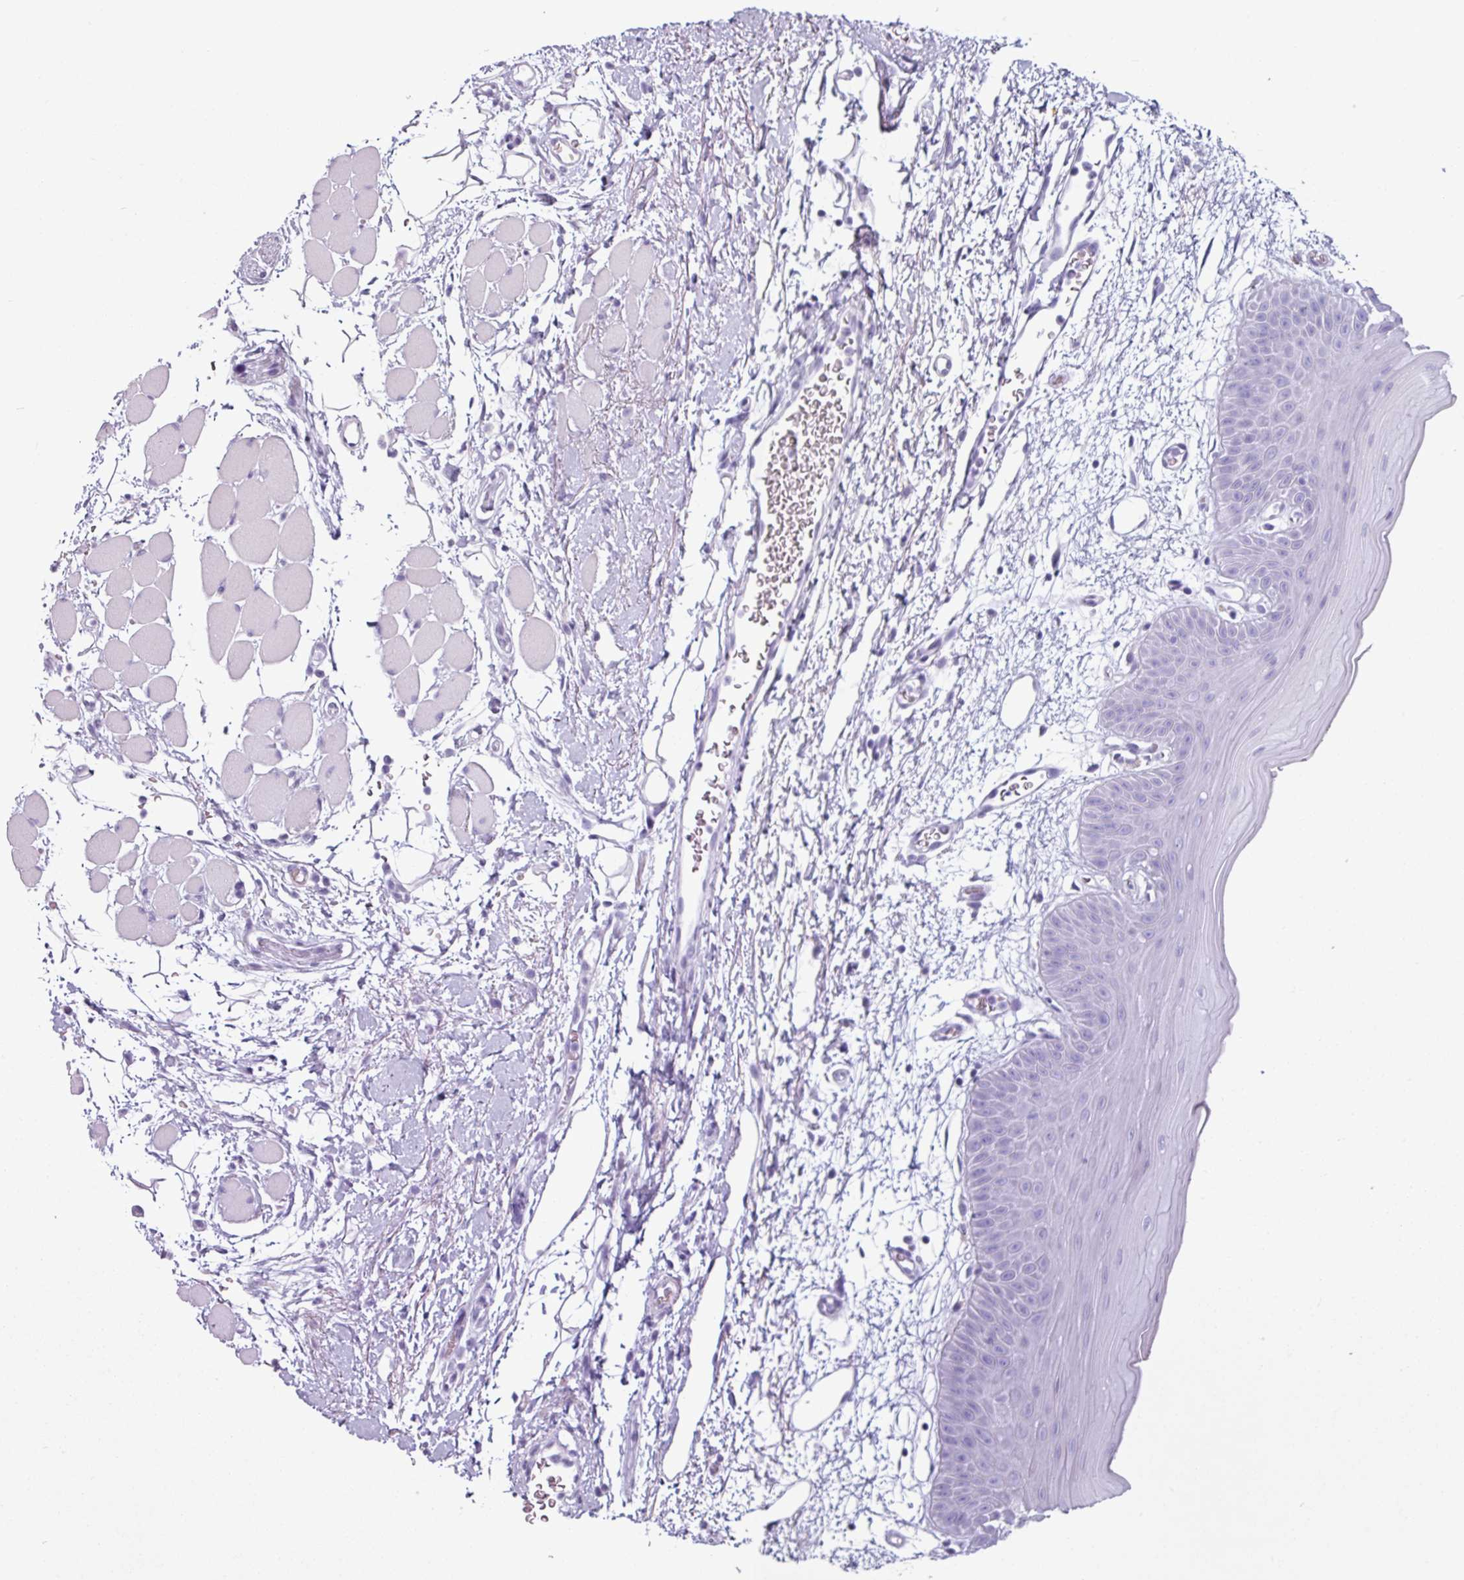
{"staining": {"intensity": "negative", "quantity": "none", "location": "none"}, "tissue": "oral mucosa", "cell_type": "Squamous epithelial cells", "image_type": "normal", "snomed": [{"axis": "morphology", "description": "Normal tissue, NOS"}, {"axis": "topography", "description": "Oral tissue"}, {"axis": "topography", "description": "Tounge, NOS"}], "caption": "This image is of benign oral mucosa stained with immunohistochemistry (IHC) to label a protein in brown with the nuclei are counter-stained blue. There is no staining in squamous epithelial cells. (DAB (3,3'-diaminobenzidine) immunohistochemistry with hematoxylin counter stain).", "gene": "CLCA1", "patient": {"sex": "female", "age": 59}}